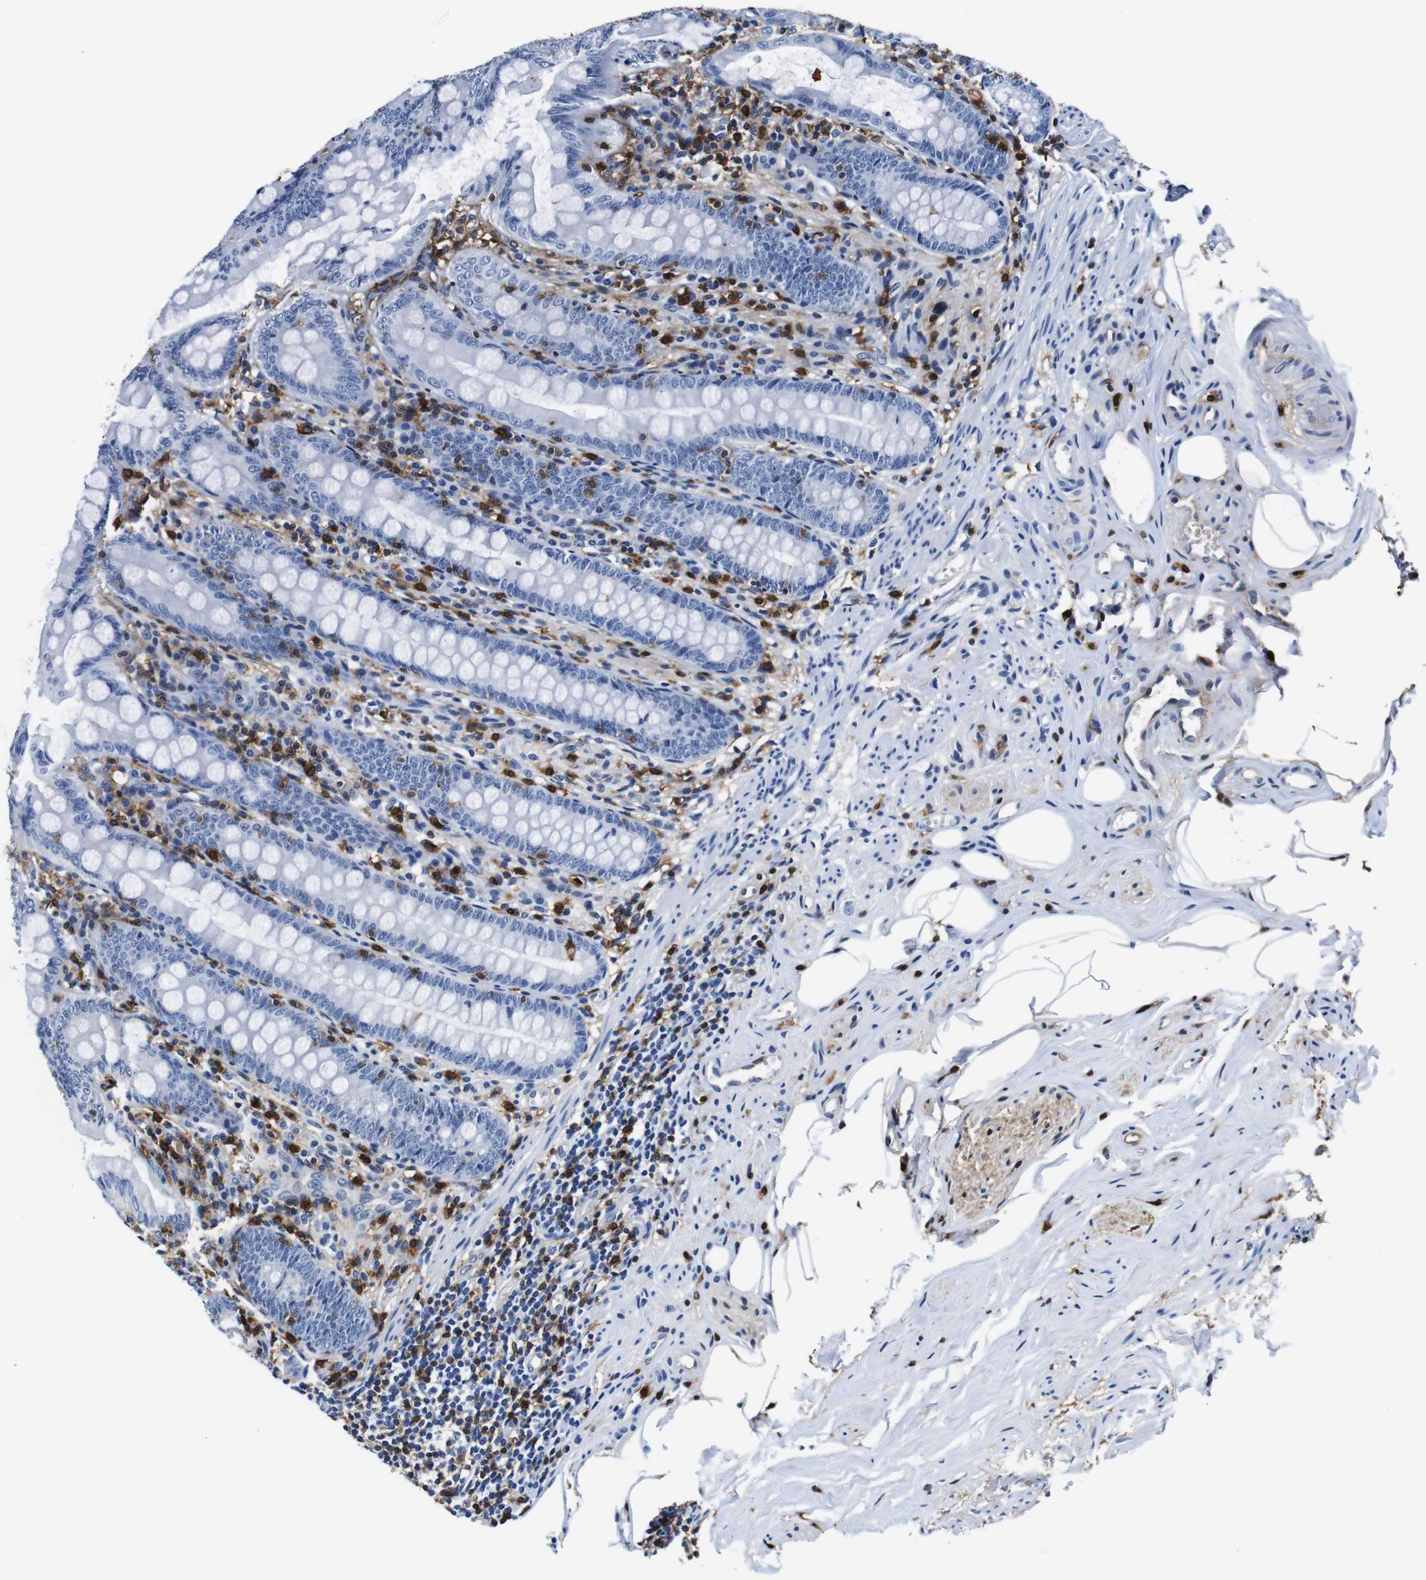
{"staining": {"intensity": "negative", "quantity": "none", "location": "none"}, "tissue": "appendix", "cell_type": "Glandular cells", "image_type": "normal", "snomed": [{"axis": "morphology", "description": "Normal tissue, NOS"}, {"axis": "topography", "description": "Appendix"}], "caption": "IHC photomicrograph of benign appendix: appendix stained with DAB (3,3'-diaminobenzidine) demonstrates no significant protein positivity in glandular cells.", "gene": "ANXA1", "patient": {"sex": "female", "age": 77}}